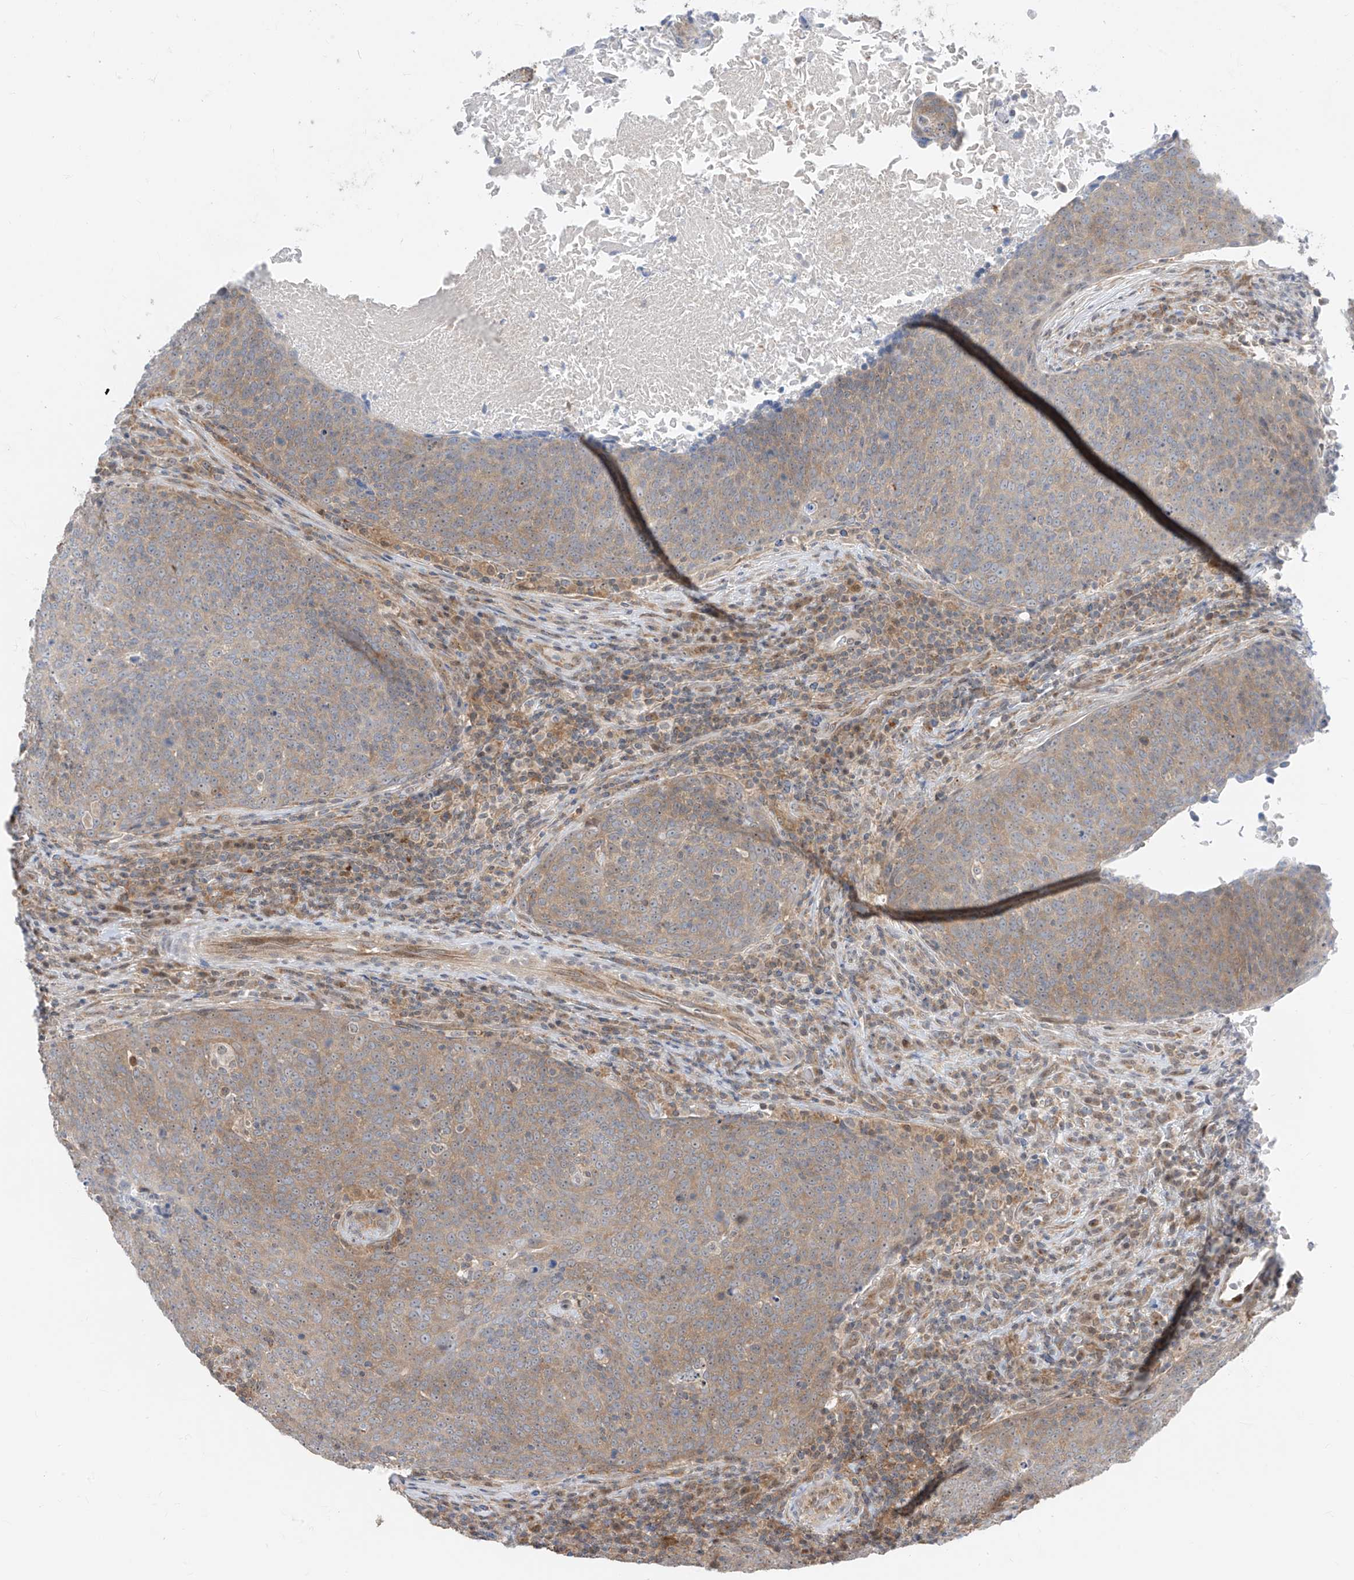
{"staining": {"intensity": "moderate", "quantity": "25%-75%", "location": "cytoplasmic/membranous"}, "tissue": "head and neck cancer", "cell_type": "Tumor cells", "image_type": "cancer", "snomed": [{"axis": "morphology", "description": "Squamous cell carcinoma, NOS"}, {"axis": "morphology", "description": "Squamous cell carcinoma, metastatic, NOS"}, {"axis": "topography", "description": "Lymph node"}, {"axis": "topography", "description": "Head-Neck"}], "caption": "Immunohistochemical staining of human metastatic squamous cell carcinoma (head and neck) reveals medium levels of moderate cytoplasmic/membranous protein staining in approximately 25%-75% of tumor cells.", "gene": "TTC38", "patient": {"sex": "male", "age": 62}}